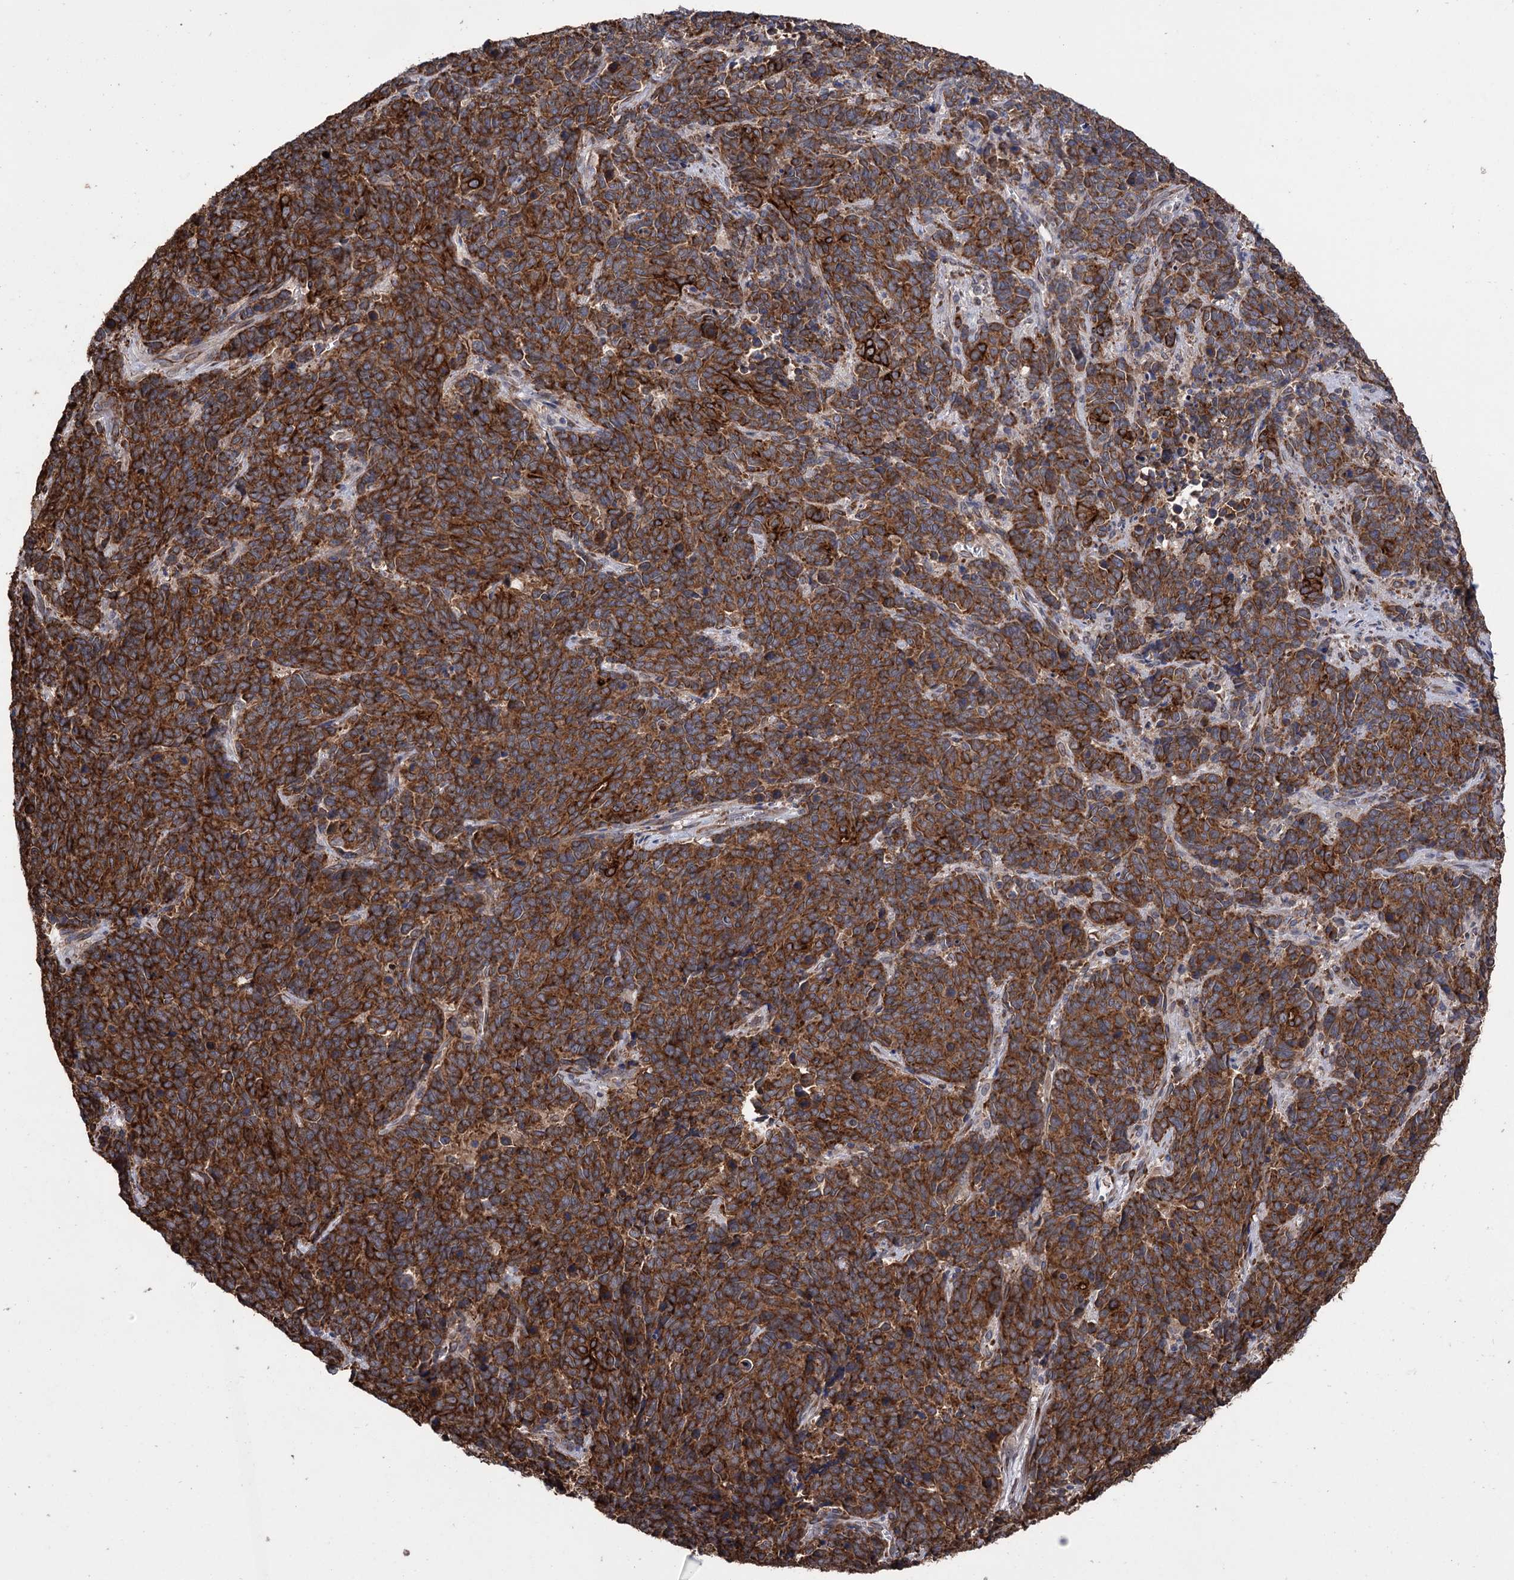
{"staining": {"intensity": "strong", "quantity": ">75%", "location": "cytoplasmic/membranous"}, "tissue": "cervical cancer", "cell_type": "Tumor cells", "image_type": "cancer", "snomed": [{"axis": "morphology", "description": "Squamous cell carcinoma, NOS"}, {"axis": "topography", "description": "Cervix"}], "caption": "This image displays immunohistochemistry staining of squamous cell carcinoma (cervical), with high strong cytoplasmic/membranous positivity in approximately >75% of tumor cells.", "gene": "CDAN1", "patient": {"sex": "female", "age": 60}}